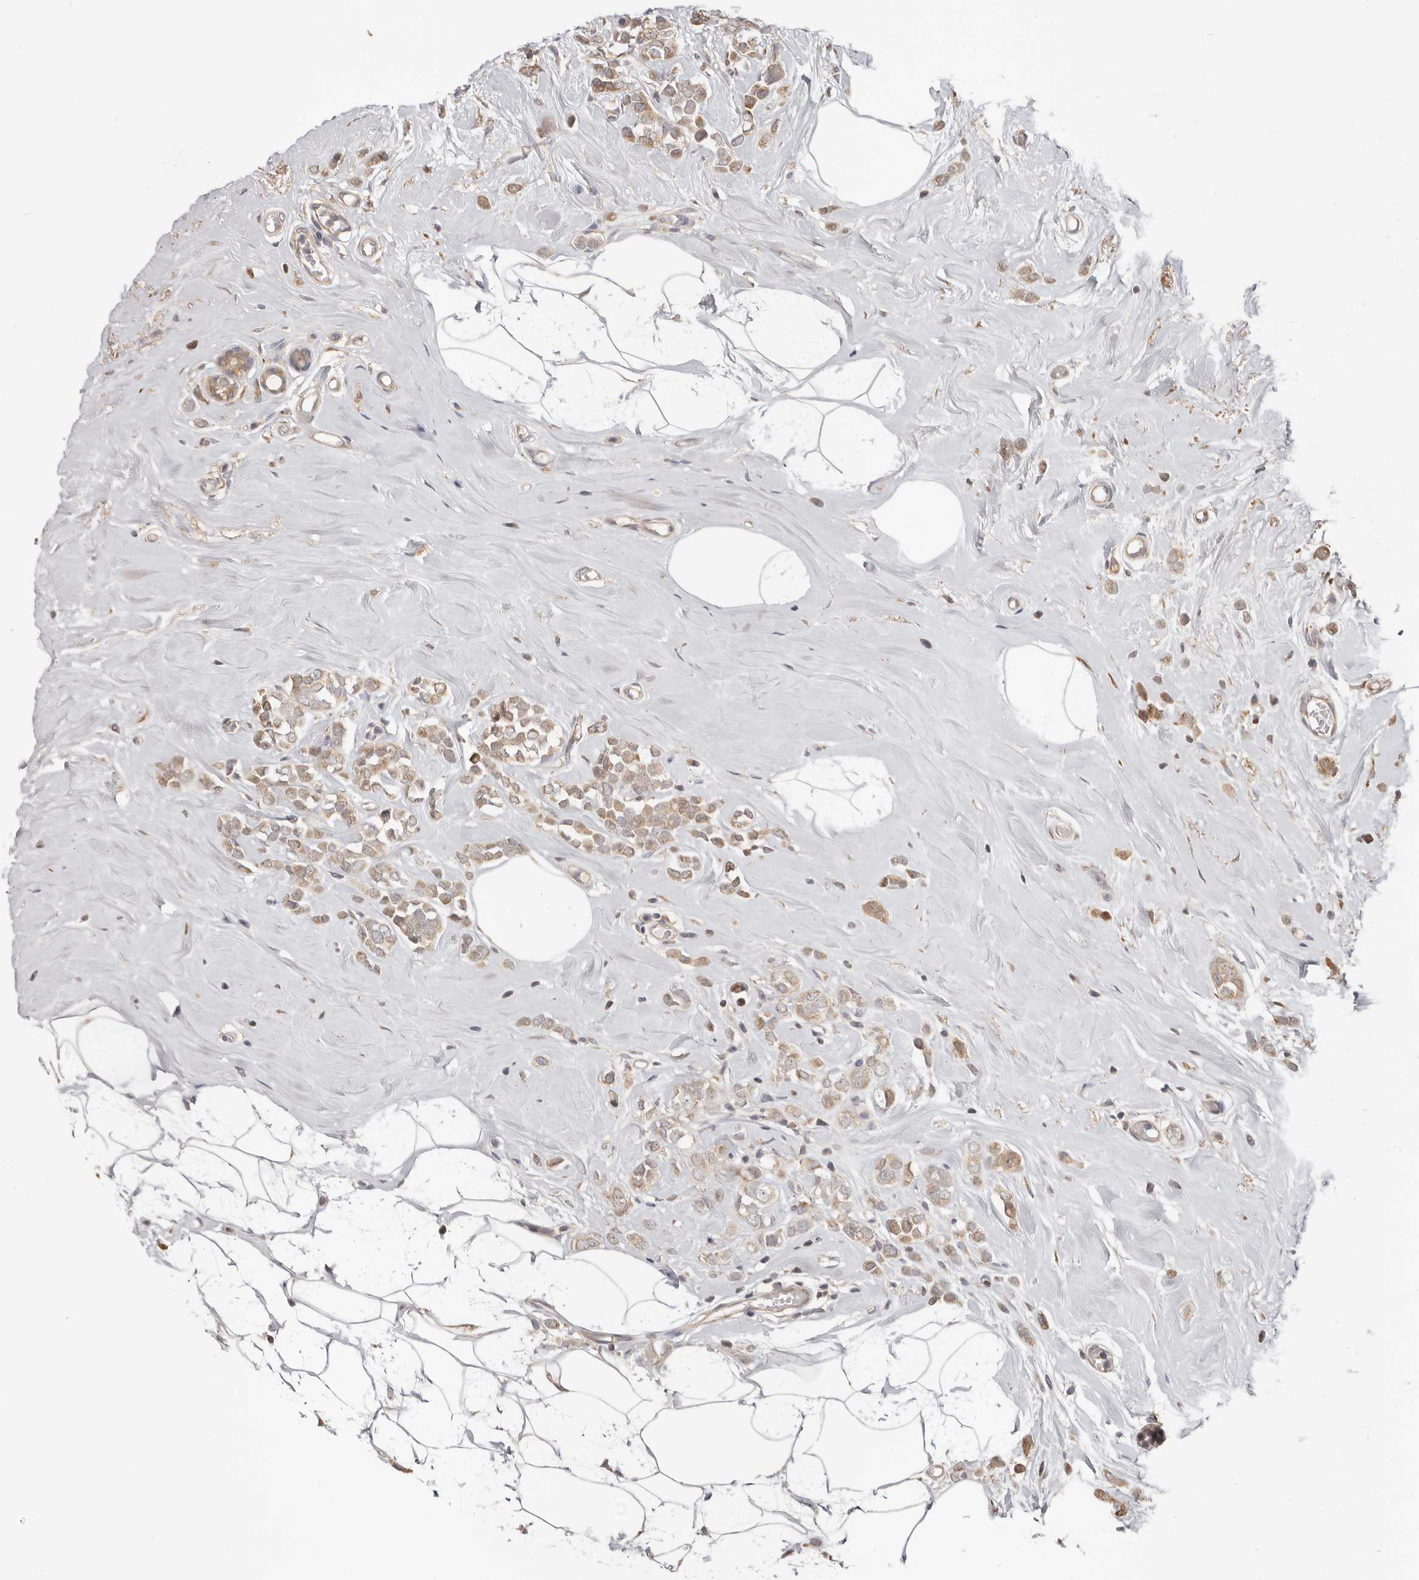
{"staining": {"intensity": "moderate", "quantity": ">75%", "location": "cytoplasmic/membranous"}, "tissue": "breast cancer", "cell_type": "Tumor cells", "image_type": "cancer", "snomed": [{"axis": "morphology", "description": "Lobular carcinoma"}, {"axis": "topography", "description": "Breast"}], "caption": "A micrograph showing moderate cytoplasmic/membranous positivity in about >75% of tumor cells in lobular carcinoma (breast), as visualized by brown immunohistochemical staining.", "gene": "LRP6", "patient": {"sex": "female", "age": 47}}